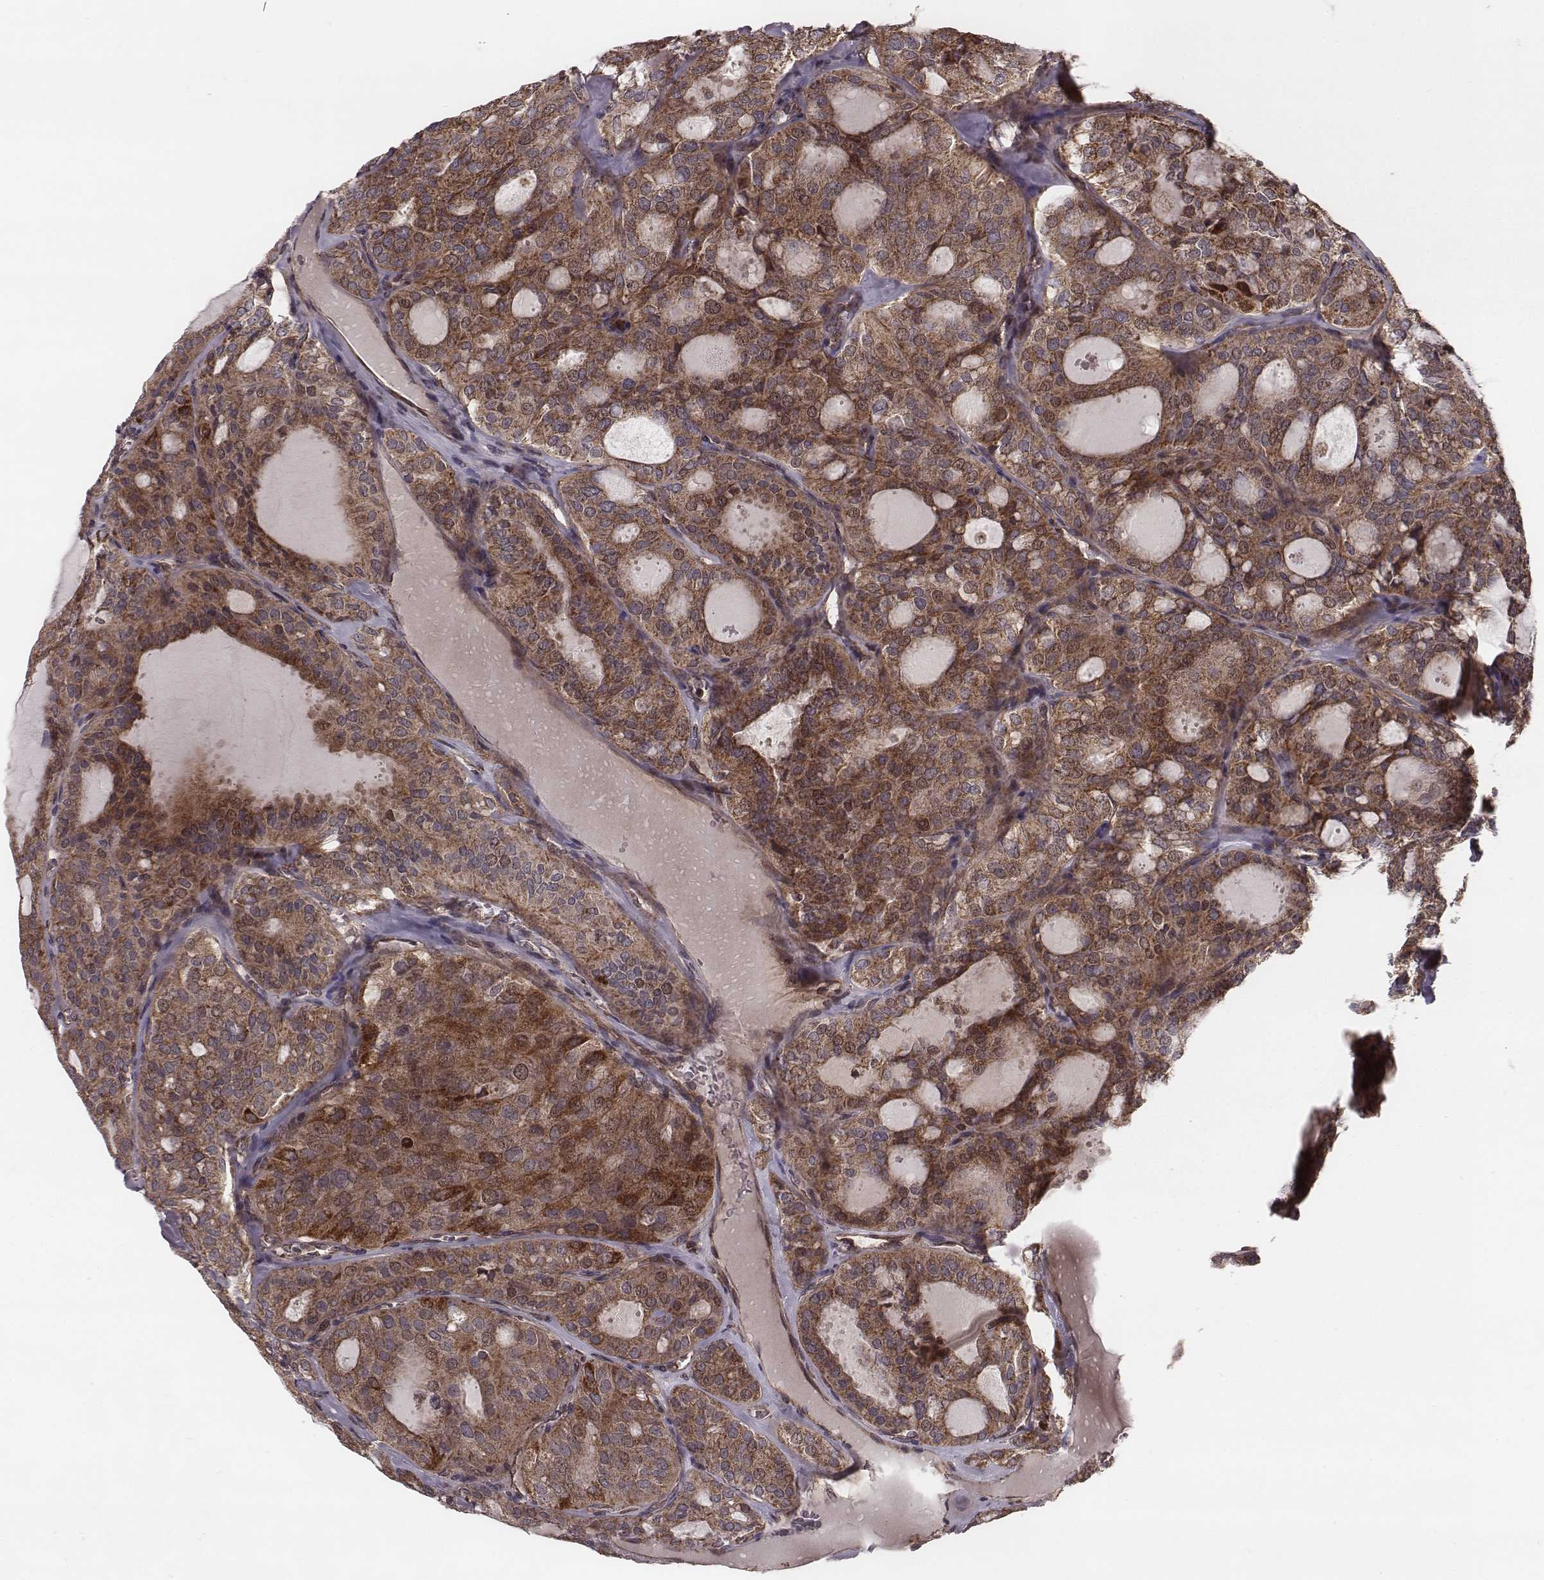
{"staining": {"intensity": "moderate", "quantity": ">75%", "location": "cytoplasmic/membranous"}, "tissue": "thyroid cancer", "cell_type": "Tumor cells", "image_type": "cancer", "snomed": [{"axis": "morphology", "description": "Follicular adenoma carcinoma, NOS"}, {"axis": "topography", "description": "Thyroid gland"}], "caption": "High-magnification brightfield microscopy of thyroid follicular adenoma carcinoma stained with DAB (3,3'-diaminobenzidine) (brown) and counterstained with hematoxylin (blue). tumor cells exhibit moderate cytoplasmic/membranous staining is identified in about>75% of cells. The staining was performed using DAB to visualize the protein expression in brown, while the nuclei were stained in blue with hematoxylin (Magnification: 20x).", "gene": "ZDHHC21", "patient": {"sex": "male", "age": 75}}